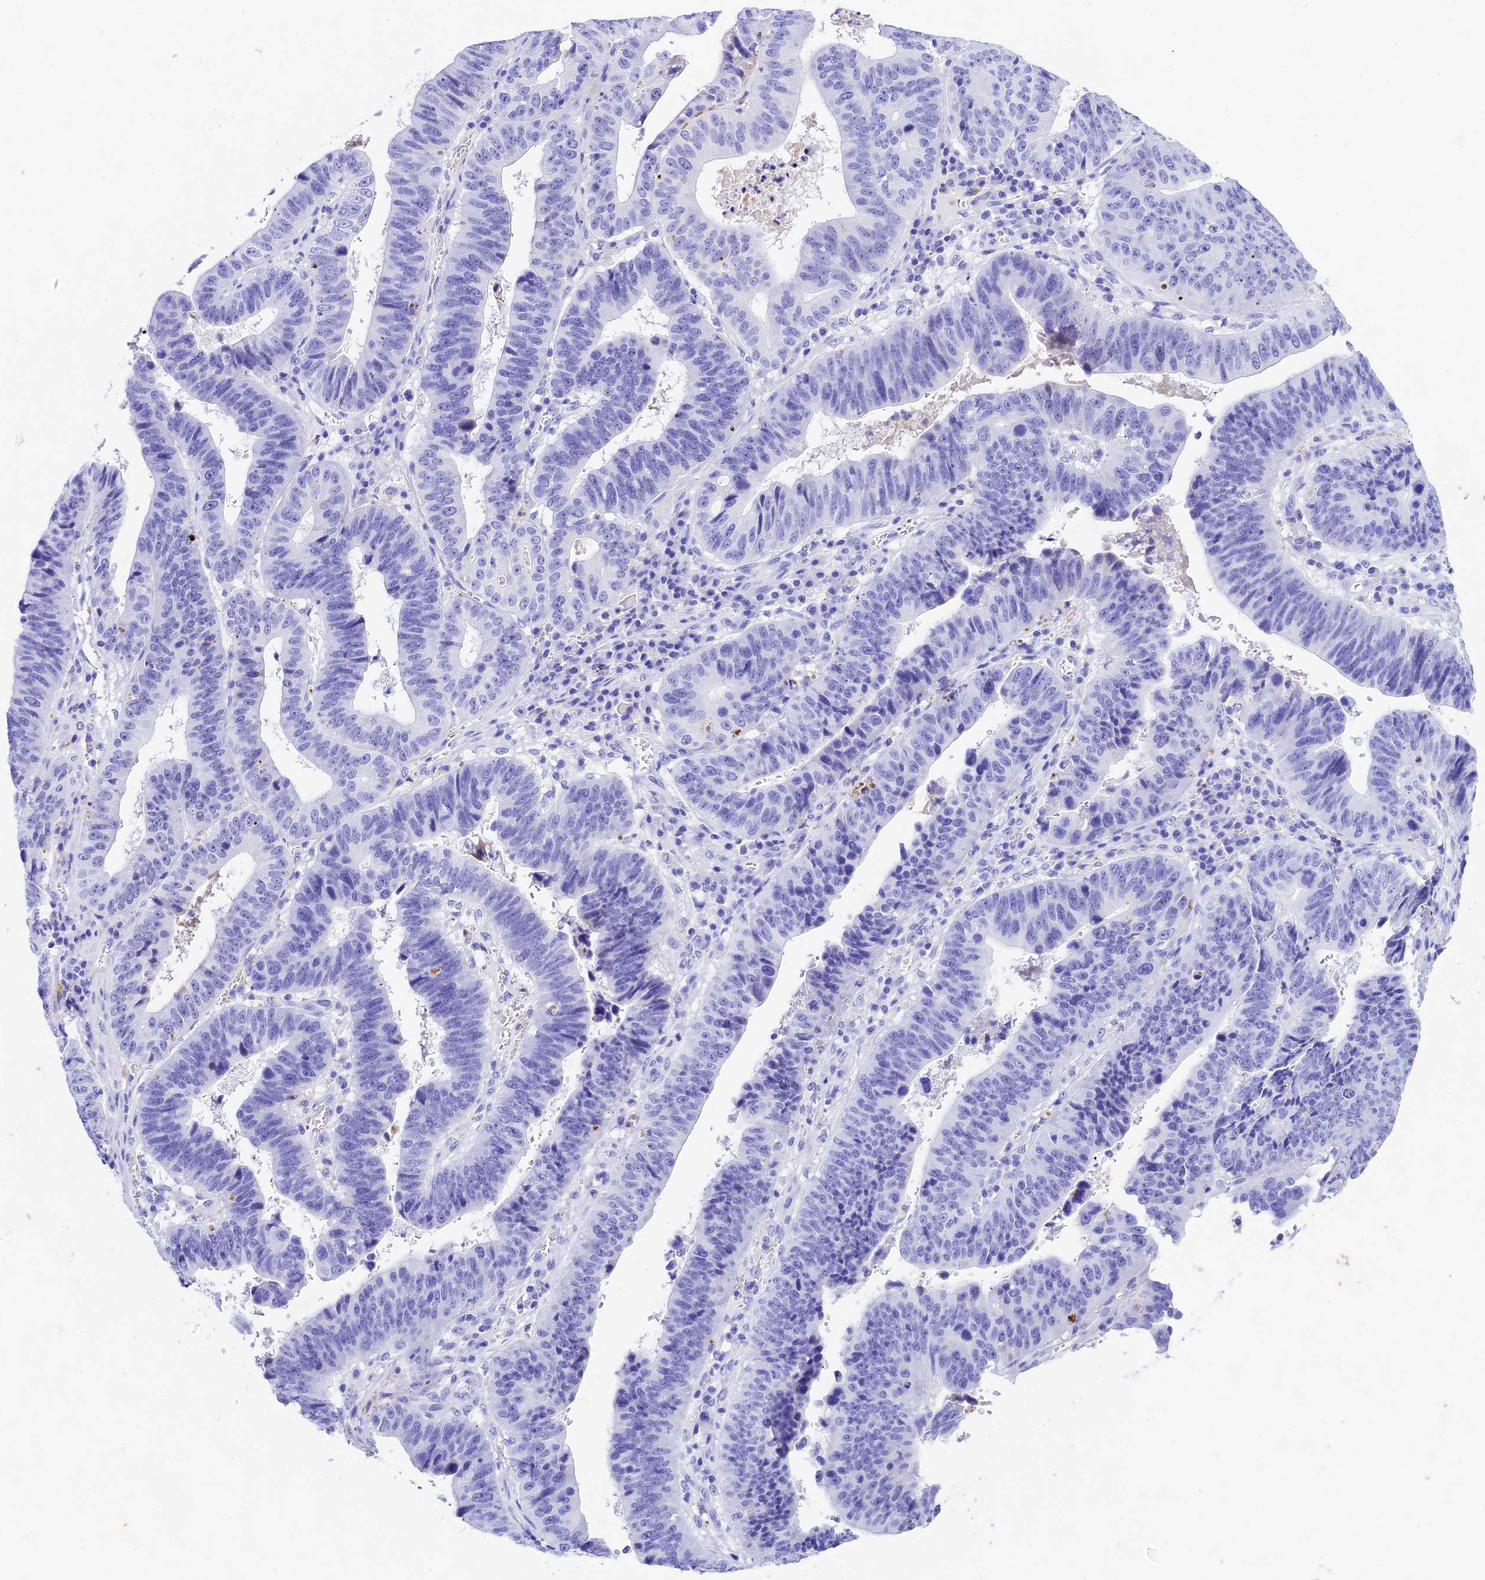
{"staining": {"intensity": "negative", "quantity": "none", "location": "none"}, "tissue": "stomach cancer", "cell_type": "Tumor cells", "image_type": "cancer", "snomed": [{"axis": "morphology", "description": "Adenocarcinoma, NOS"}, {"axis": "topography", "description": "Stomach"}], "caption": "The image demonstrates no significant expression in tumor cells of adenocarcinoma (stomach).", "gene": "PSG11", "patient": {"sex": "male", "age": 59}}